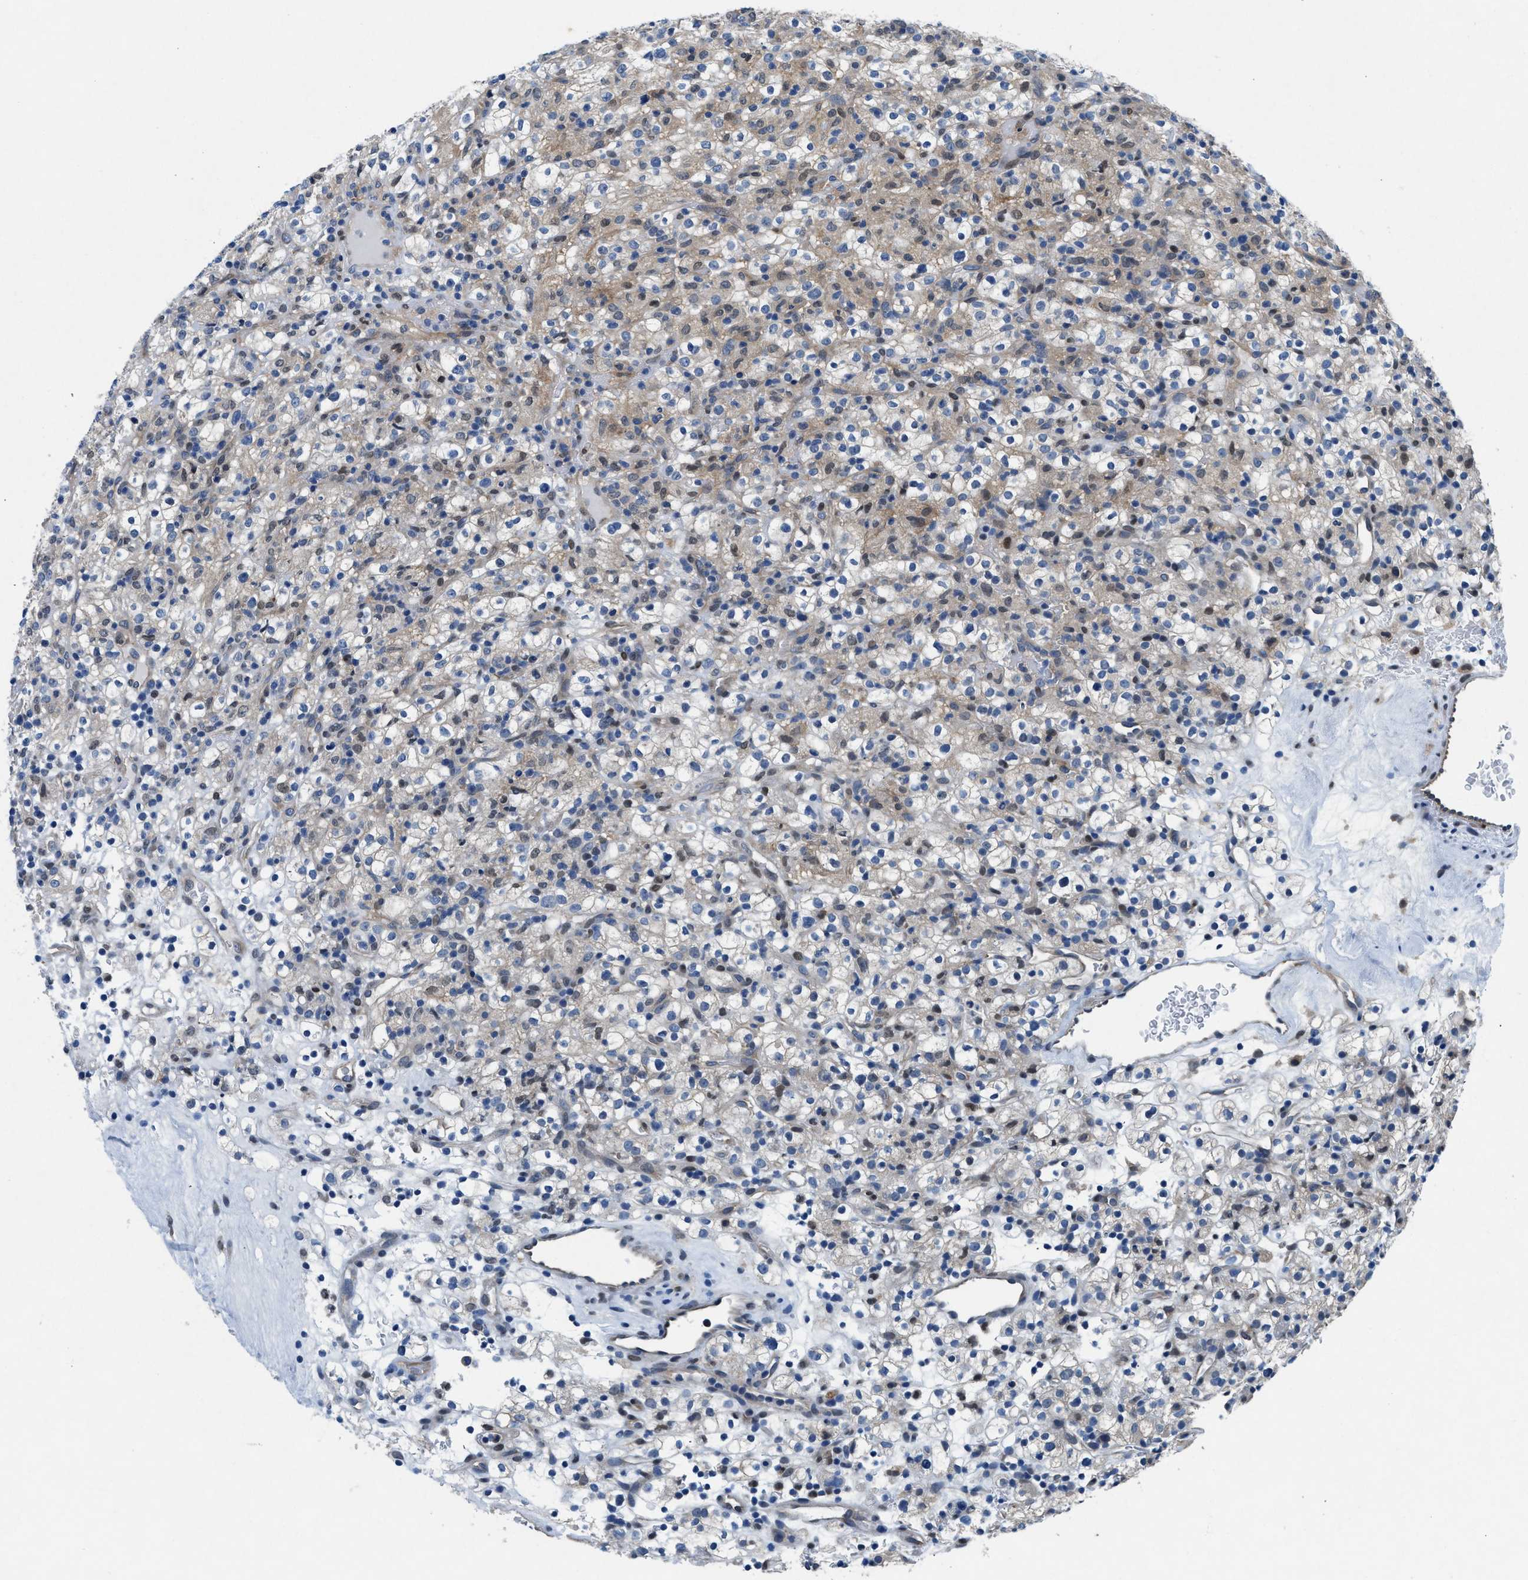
{"staining": {"intensity": "moderate", "quantity": "<25%", "location": "cytoplasmic/membranous,nuclear"}, "tissue": "renal cancer", "cell_type": "Tumor cells", "image_type": "cancer", "snomed": [{"axis": "morphology", "description": "Normal tissue, NOS"}, {"axis": "morphology", "description": "Adenocarcinoma, NOS"}, {"axis": "topography", "description": "Kidney"}], "caption": "There is low levels of moderate cytoplasmic/membranous and nuclear expression in tumor cells of adenocarcinoma (renal), as demonstrated by immunohistochemical staining (brown color).", "gene": "COPS2", "patient": {"sex": "female", "age": 72}}